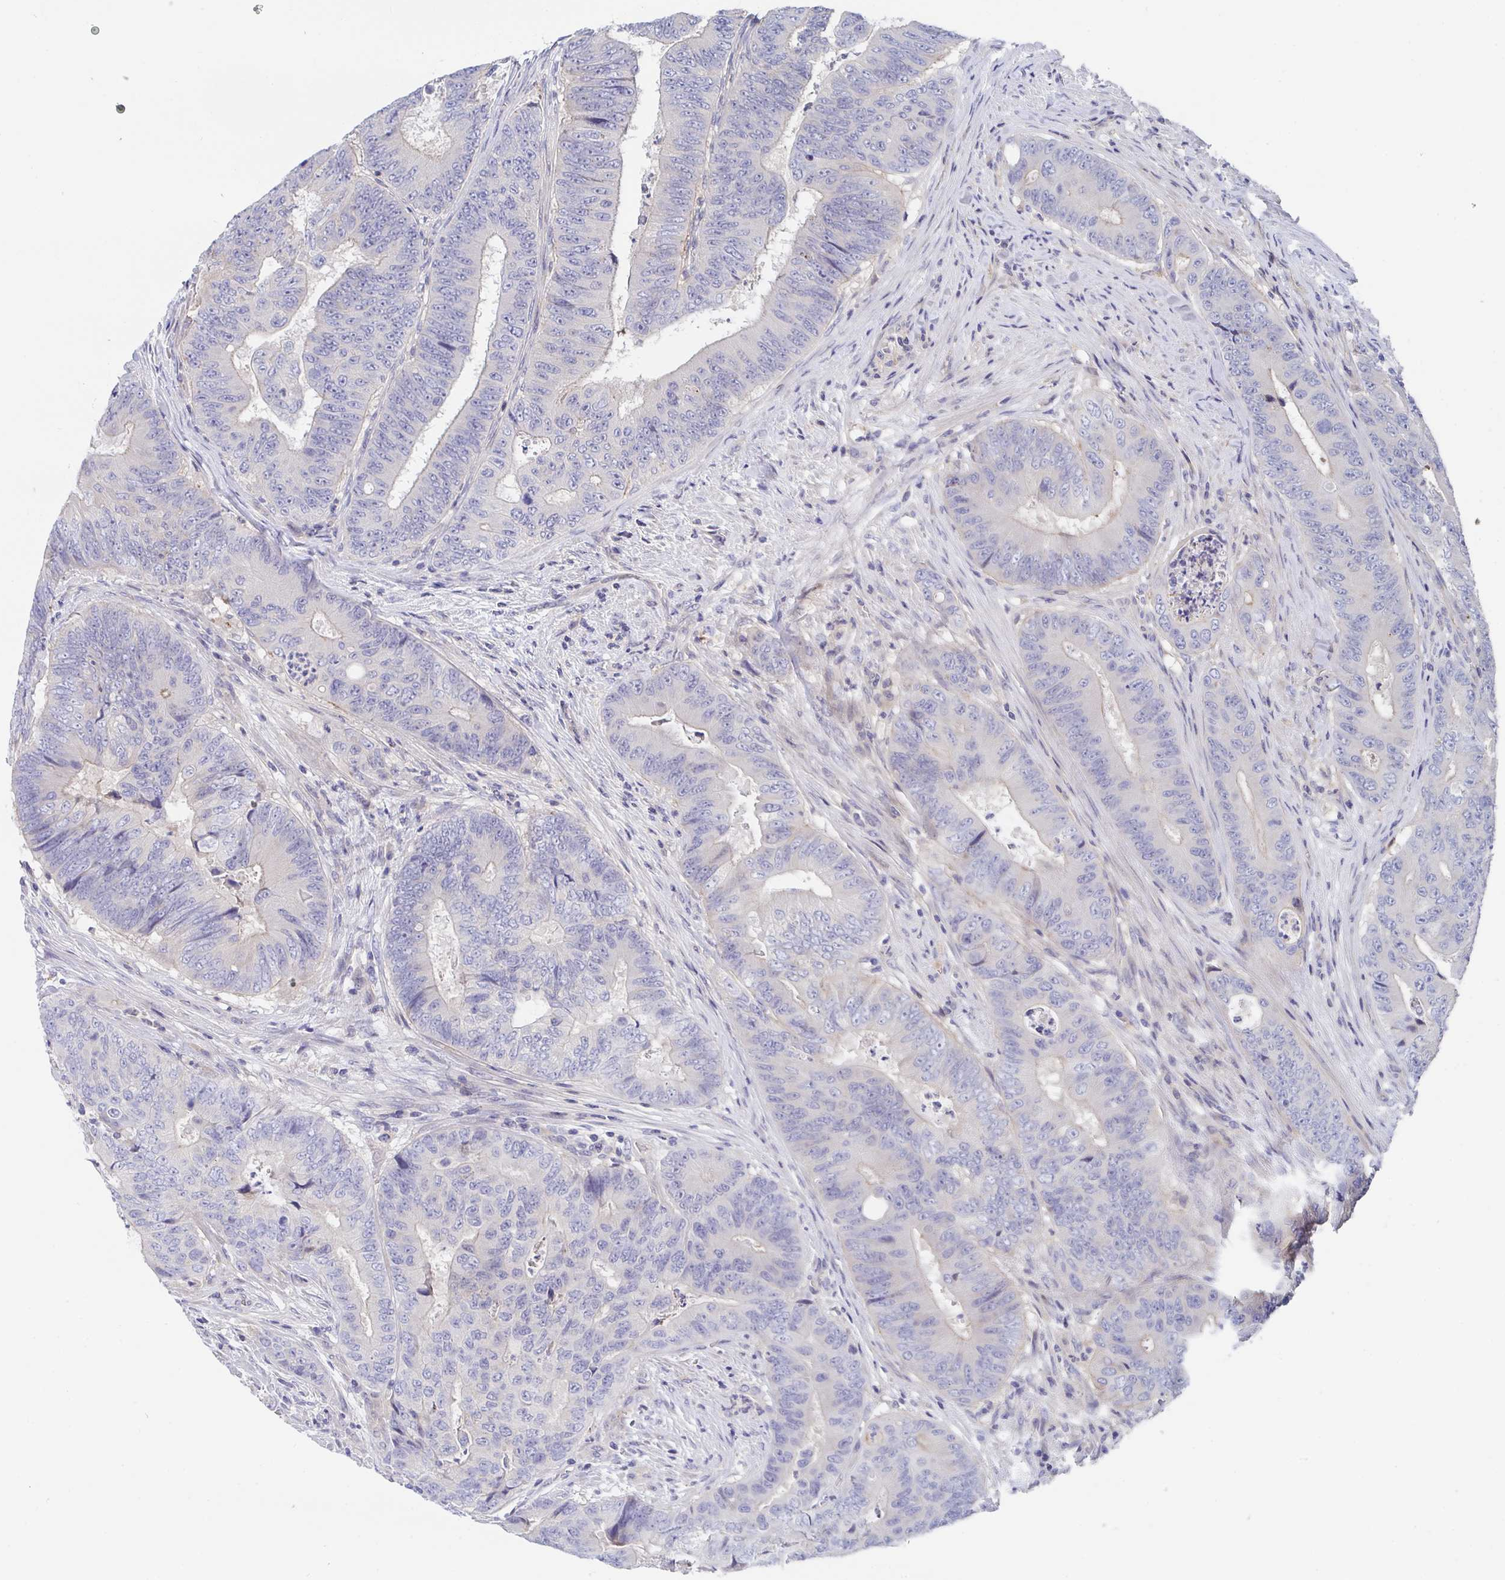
{"staining": {"intensity": "negative", "quantity": "none", "location": "none"}, "tissue": "colorectal cancer", "cell_type": "Tumor cells", "image_type": "cancer", "snomed": [{"axis": "morphology", "description": "Adenocarcinoma, NOS"}, {"axis": "topography", "description": "Colon"}], "caption": "This is an IHC micrograph of human colorectal cancer (adenocarcinoma). There is no positivity in tumor cells.", "gene": "P2RX3", "patient": {"sex": "female", "age": 48}}